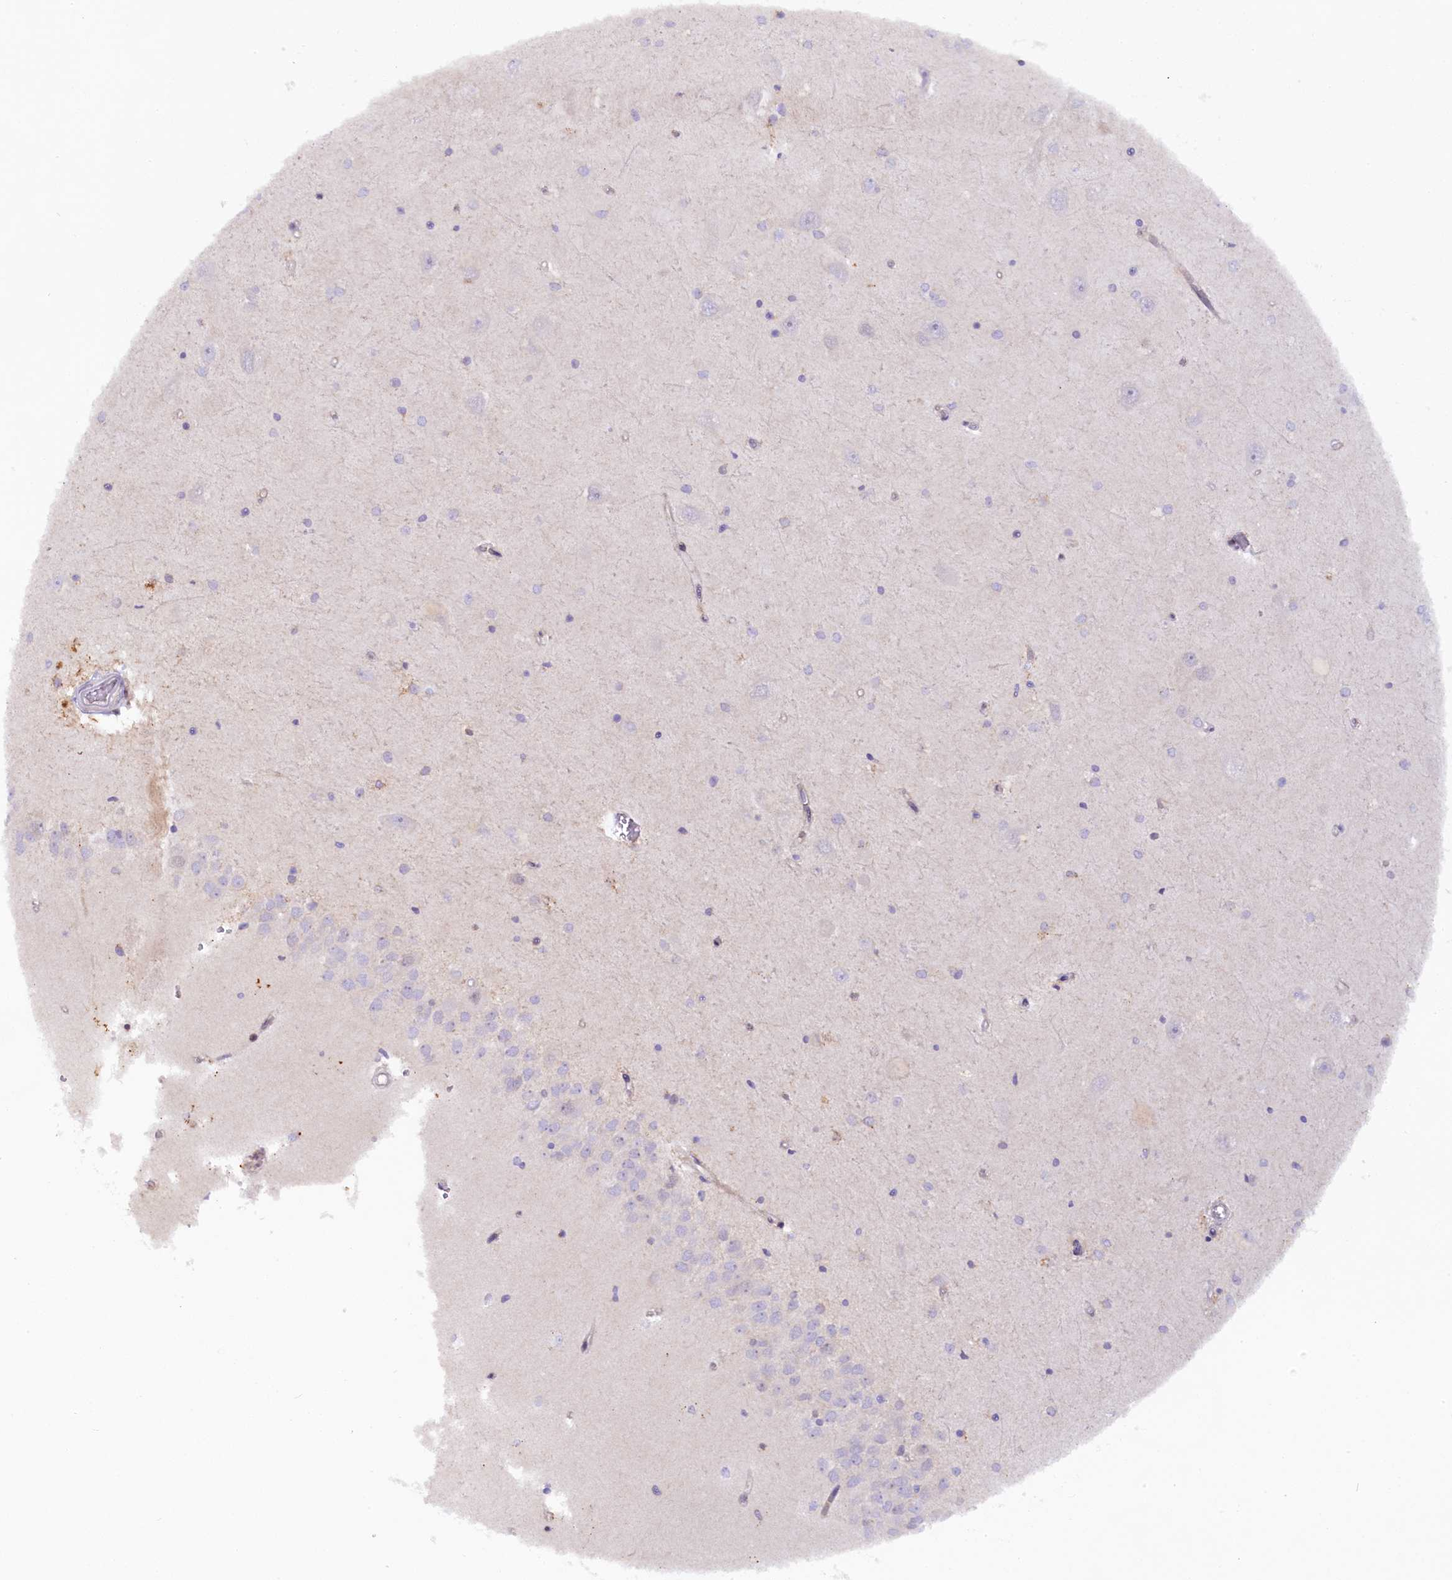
{"staining": {"intensity": "weak", "quantity": "<25%", "location": "nuclear"}, "tissue": "hippocampus", "cell_type": "Glial cells", "image_type": "normal", "snomed": [{"axis": "morphology", "description": "Normal tissue, NOS"}, {"axis": "topography", "description": "Hippocampus"}], "caption": "The micrograph shows no significant staining in glial cells of hippocampus. Nuclei are stained in blue.", "gene": "FCHO1", "patient": {"sex": "male", "age": 45}}